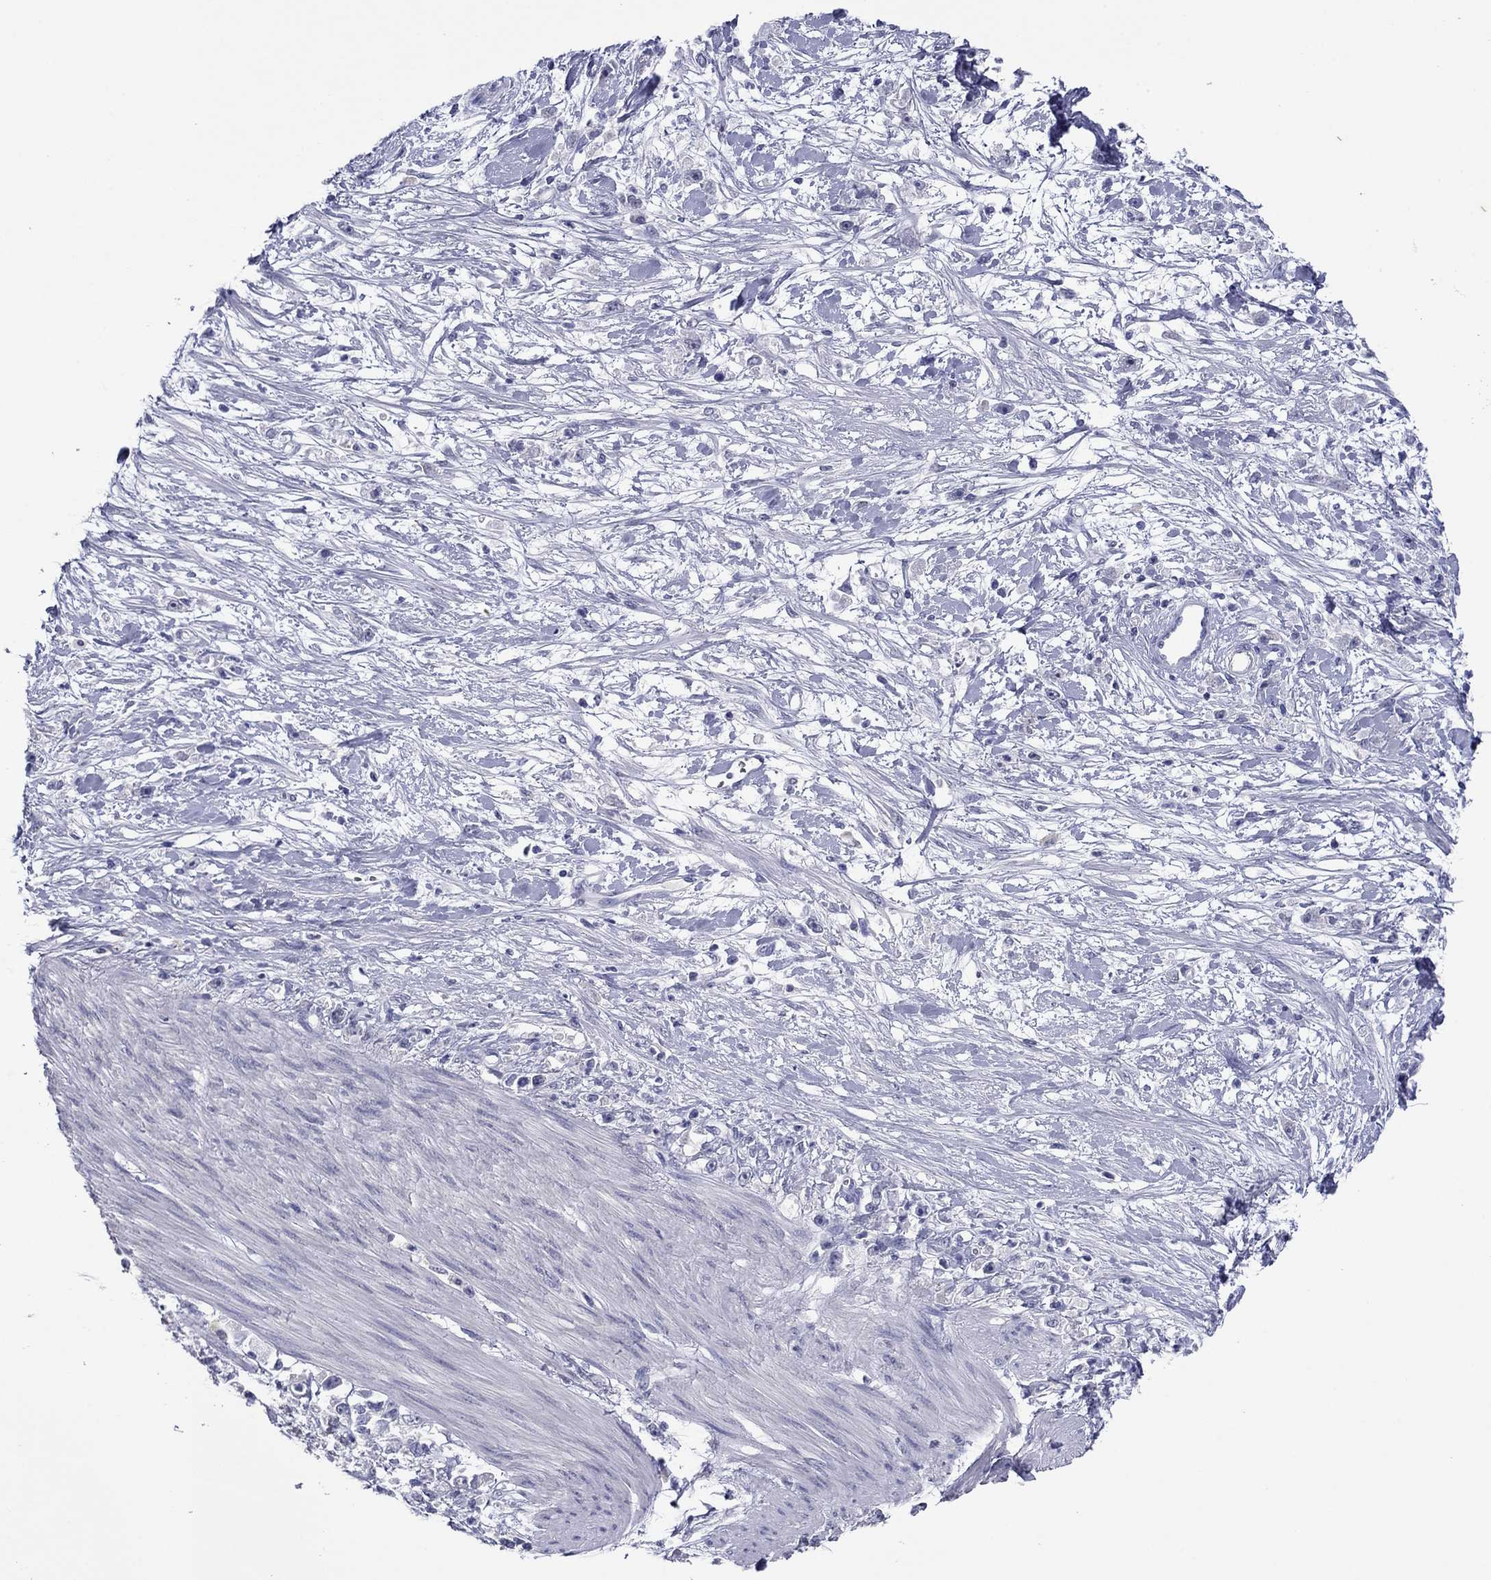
{"staining": {"intensity": "negative", "quantity": "none", "location": "none"}, "tissue": "stomach cancer", "cell_type": "Tumor cells", "image_type": "cancer", "snomed": [{"axis": "morphology", "description": "Adenocarcinoma, NOS"}, {"axis": "topography", "description": "Stomach"}], "caption": "Immunohistochemistry photomicrograph of neoplastic tissue: human stomach cancer (adenocarcinoma) stained with DAB exhibits no significant protein positivity in tumor cells.", "gene": "HAO1", "patient": {"sex": "female", "age": 59}}